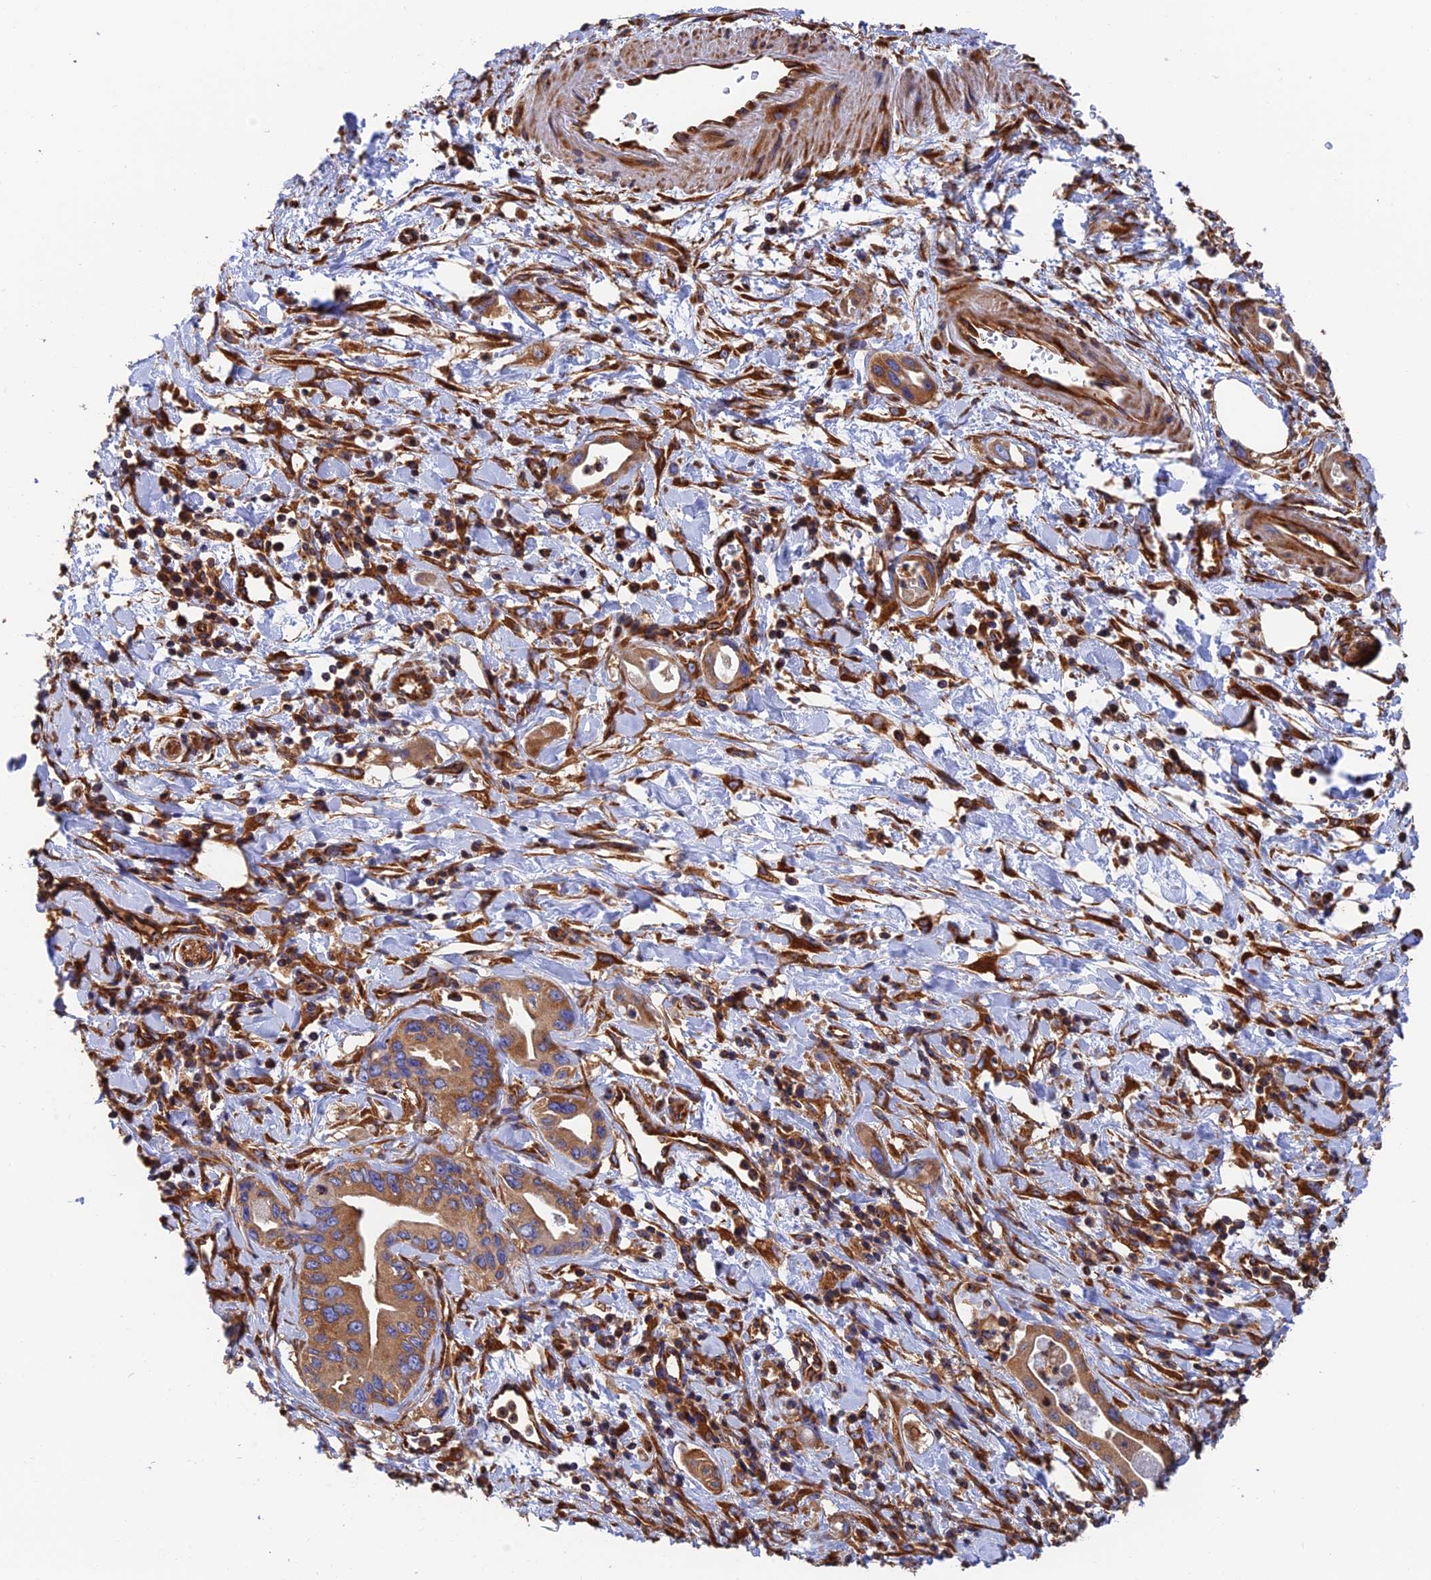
{"staining": {"intensity": "moderate", "quantity": ">75%", "location": "cytoplasmic/membranous"}, "tissue": "pancreatic cancer", "cell_type": "Tumor cells", "image_type": "cancer", "snomed": [{"axis": "morphology", "description": "Adenocarcinoma, NOS"}, {"axis": "topography", "description": "Pancreas"}], "caption": "This photomicrograph exhibits immunohistochemistry (IHC) staining of pancreatic cancer (adenocarcinoma), with medium moderate cytoplasmic/membranous expression in about >75% of tumor cells.", "gene": "DCTN2", "patient": {"sex": "female", "age": 77}}